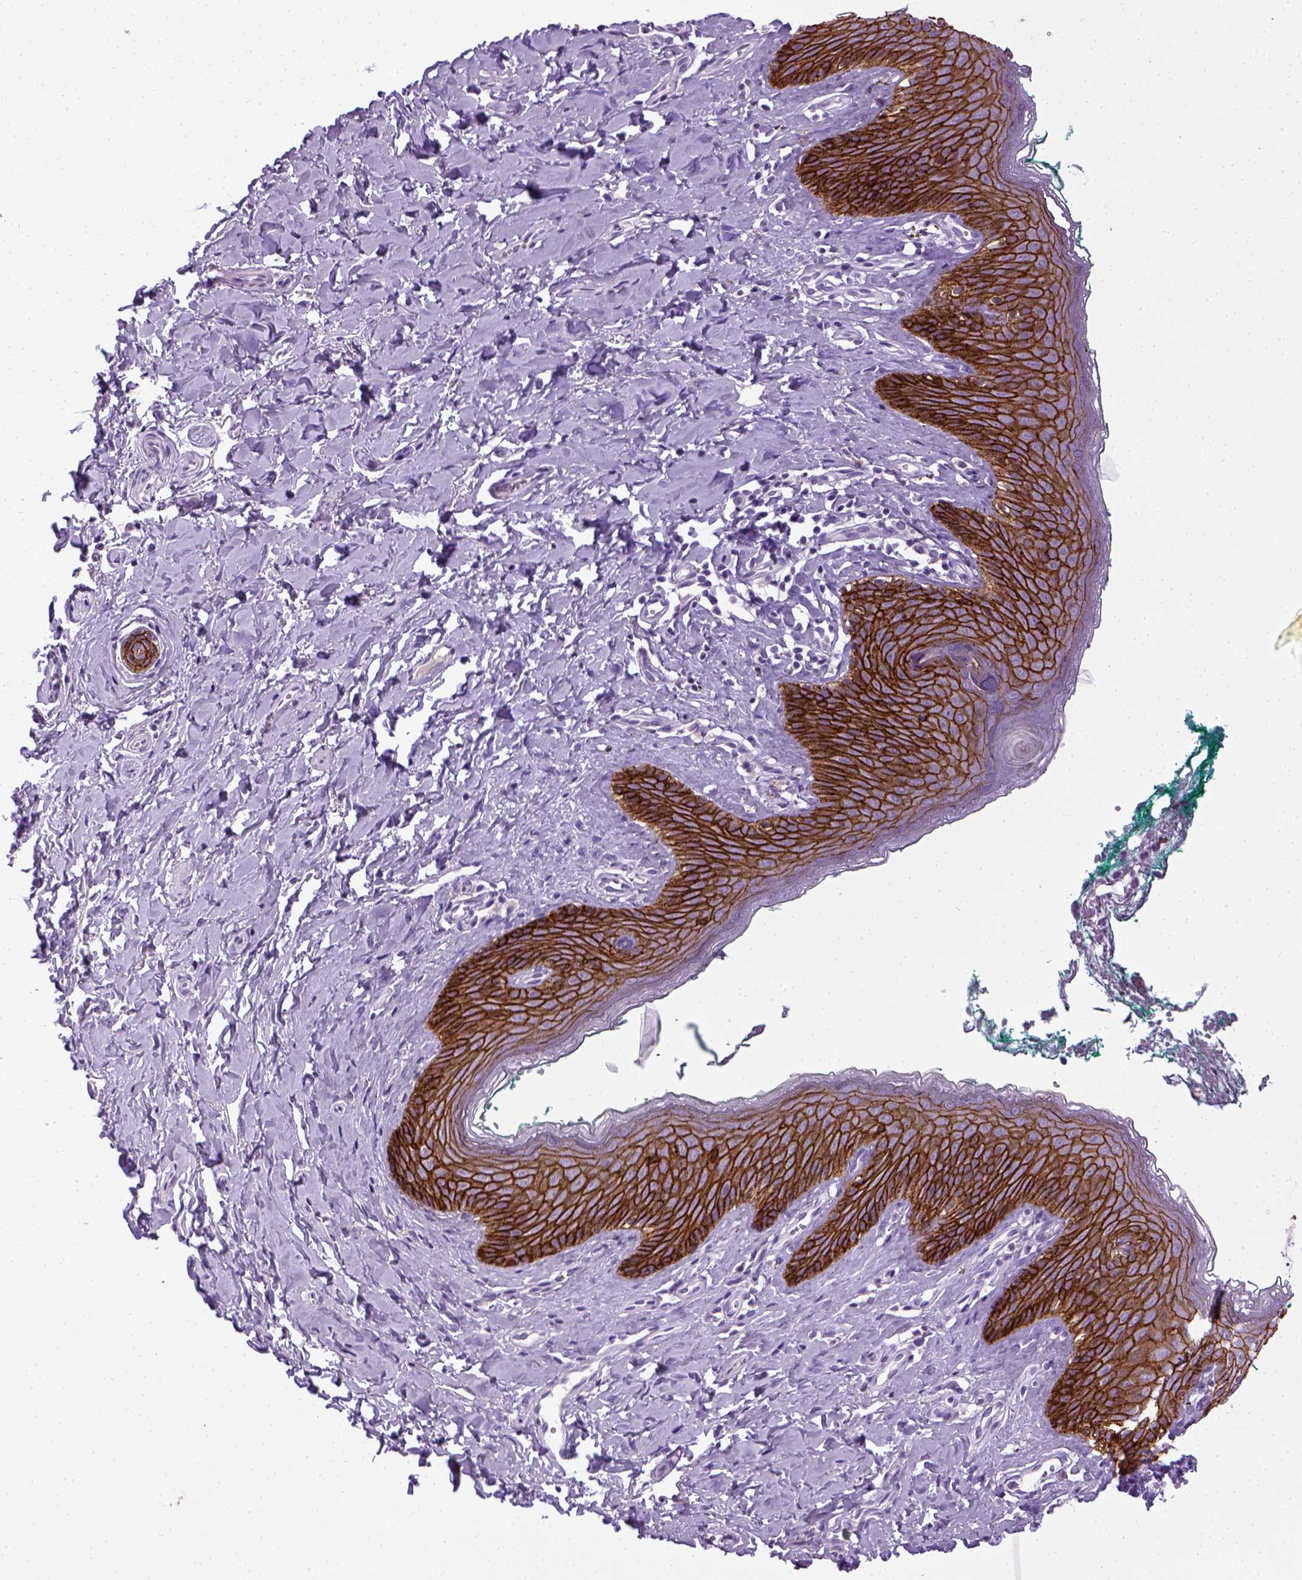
{"staining": {"intensity": "strong", "quantity": ">75%", "location": "cytoplasmic/membranous"}, "tissue": "skin", "cell_type": "Epidermal cells", "image_type": "normal", "snomed": [{"axis": "morphology", "description": "Normal tissue, NOS"}, {"axis": "topography", "description": "Vulva"}], "caption": "Normal skin shows strong cytoplasmic/membranous expression in about >75% of epidermal cells Immunohistochemistry stains the protein in brown and the nuclei are stained blue..", "gene": "CDH1", "patient": {"sex": "female", "age": 66}}